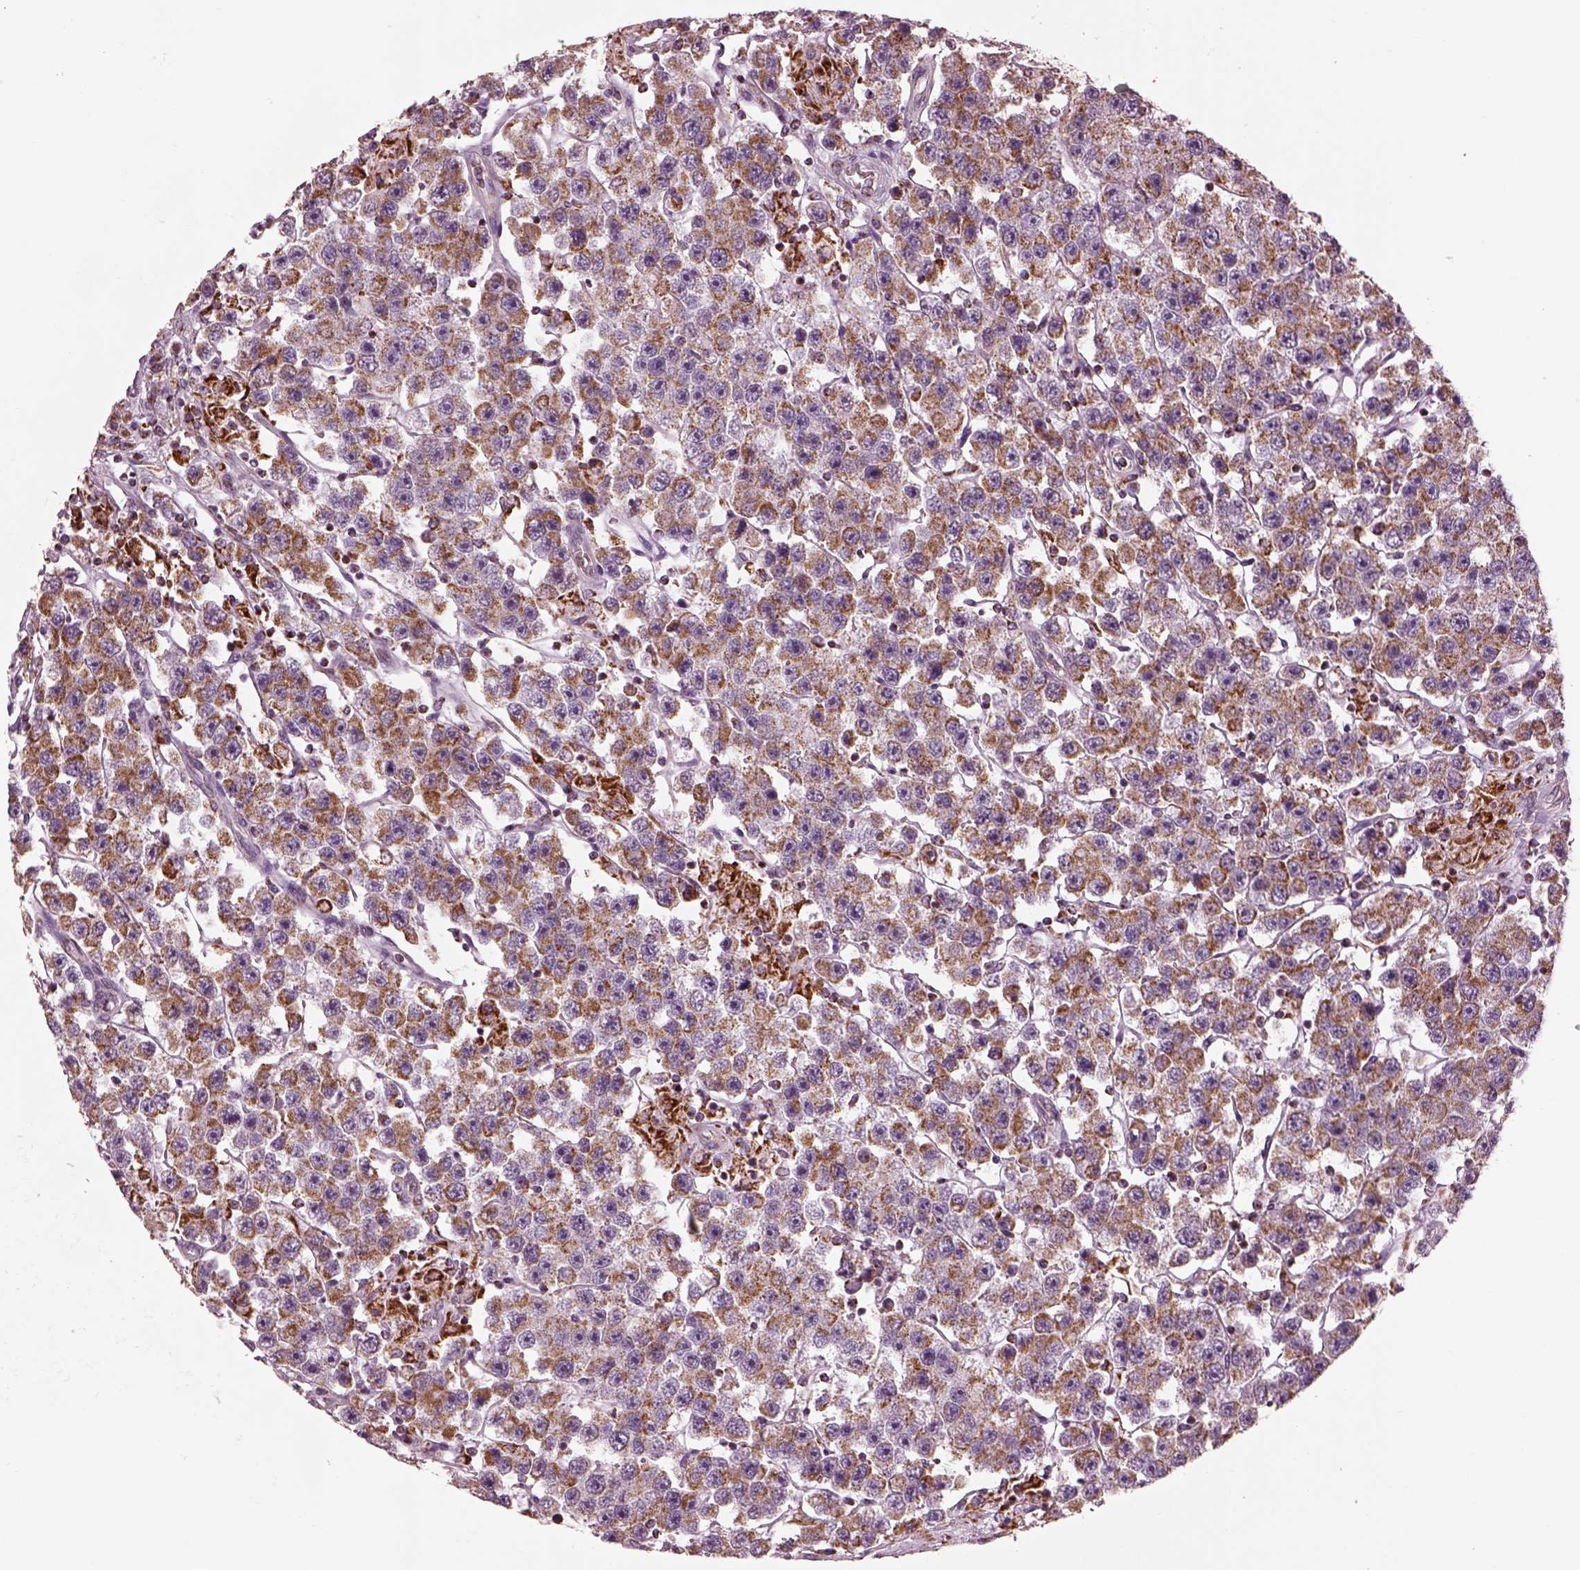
{"staining": {"intensity": "moderate", "quantity": ">75%", "location": "cytoplasmic/membranous"}, "tissue": "testis cancer", "cell_type": "Tumor cells", "image_type": "cancer", "snomed": [{"axis": "morphology", "description": "Seminoma, NOS"}, {"axis": "topography", "description": "Testis"}], "caption": "Immunohistochemistry (IHC) (DAB) staining of human testis seminoma exhibits moderate cytoplasmic/membranous protein staining in approximately >75% of tumor cells.", "gene": "ATP5MF", "patient": {"sex": "male", "age": 45}}